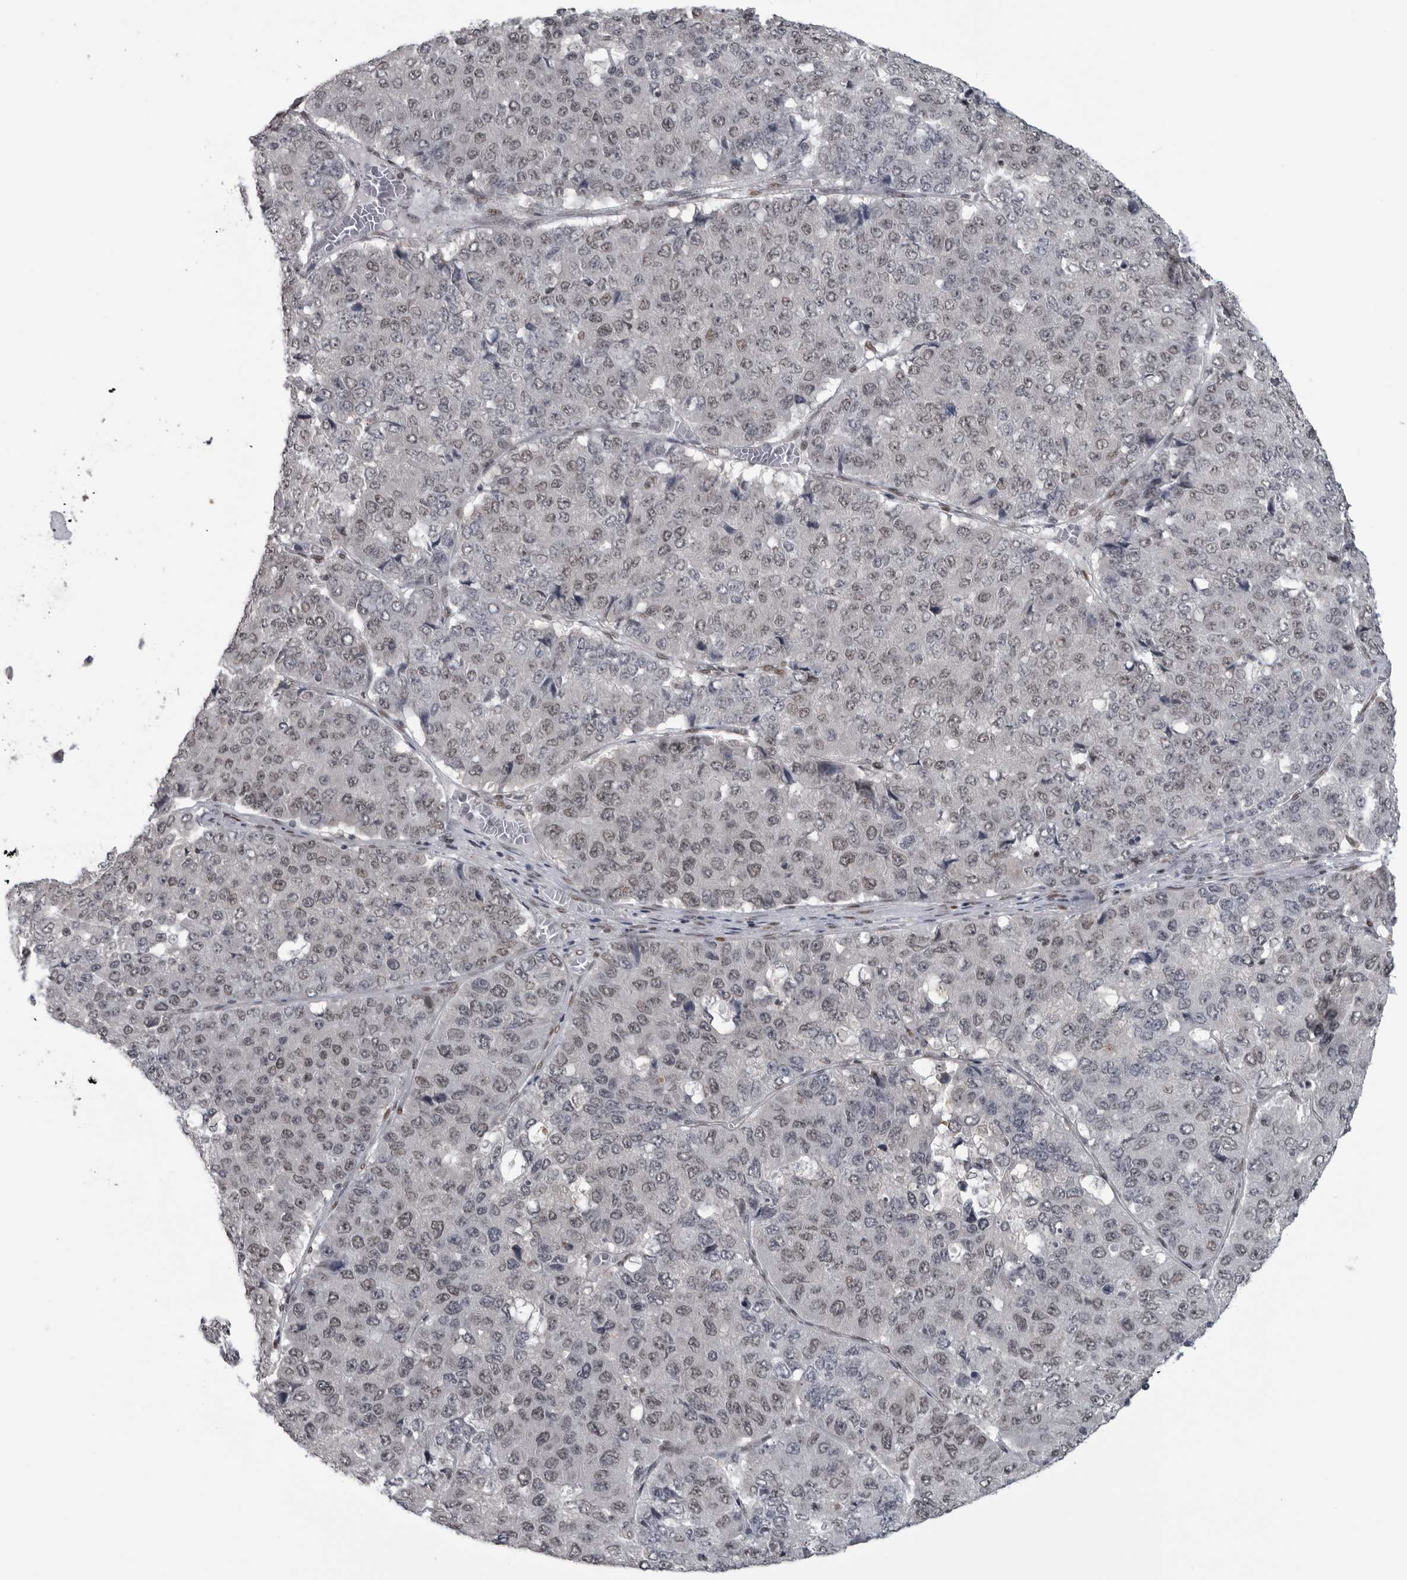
{"staining": {"intensity": "weak", "quantity": "25%-75%", "location": "nuclear"}, "tissue": "pancreatic cancer", "cell_type": "Tumor cells", "image_type": "cancer", "snomed": [{"axis": "morphology", "description": "Adenocarcinoma, NOS"}, {"axis": "topography", "description": "Pancreas"}], "caption": "Immunohistochemistry histopathology image of adenocarcinoma (pancreatic) stained for a protein (brown), which reveals low levels of weak nuclear staining in approximately 25%-75% of tumor cells.", "gene": "C8orf58", "patient": {"sex": "male", "age": 50}}